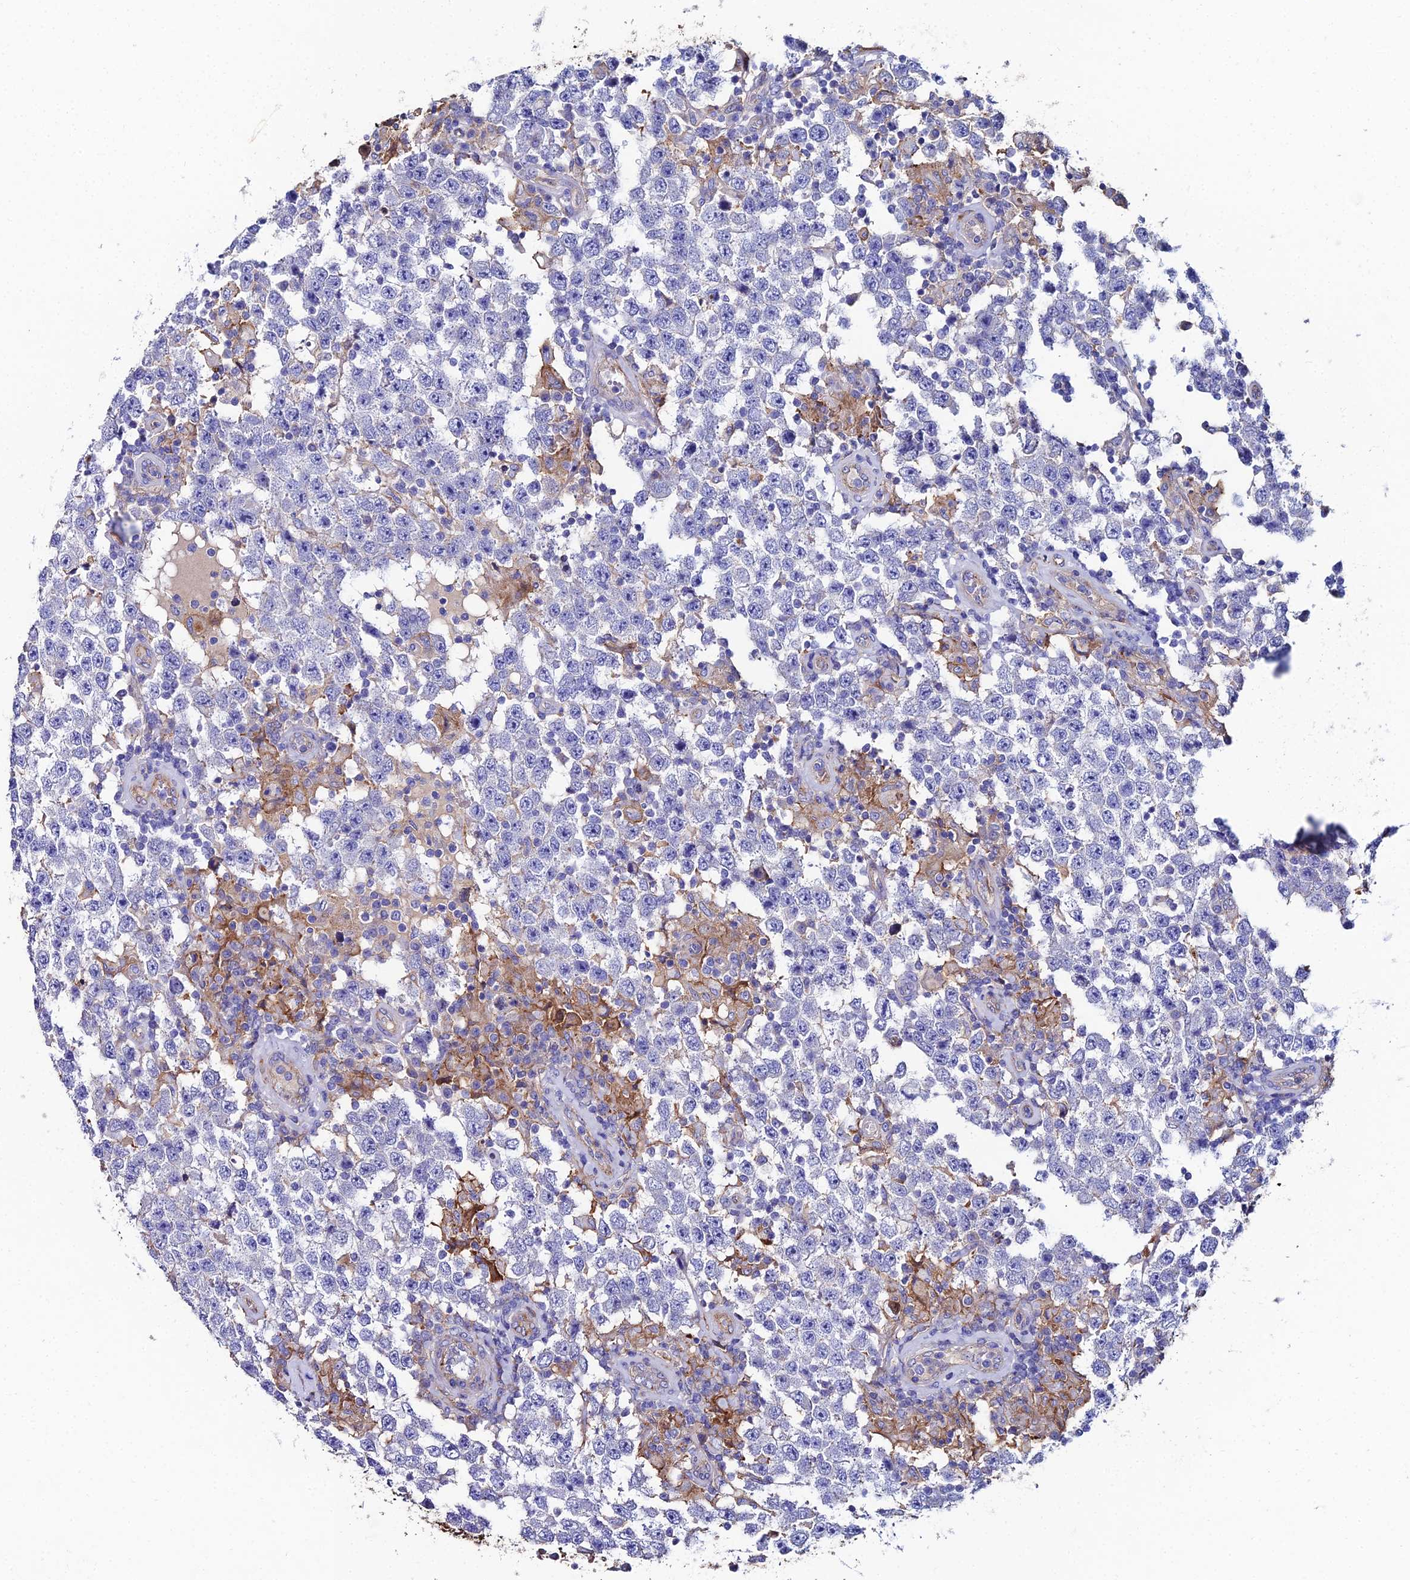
{"staining": {"intensity": "negative", "quantity": "none", "location": "none"}, "tissue": "testis cancer", "cell_type": "Tumor cells", "image_type": "cancer", "snomed": [{"axis": "morphology", "description": "Normal tissue, NOS"}, {"axis": "morphology", "description": "Urothelial carcinoma, High grade"}, {"axis": "morphology", "description": "Seminoma, NOS"}, {"axis": "morphology", "description": "Carcinoma, Embryonal, NOS"}, {"axis": "topography", "description": "Urinary bladder"}, {"axis": "topography", "description": "Testis"}], "caption": "Human testis cancer stained for a protein using IHC demonstrates no staining in tumor cells.", "gene": "C6", "patient": {"sex": "male", "age": 41}}